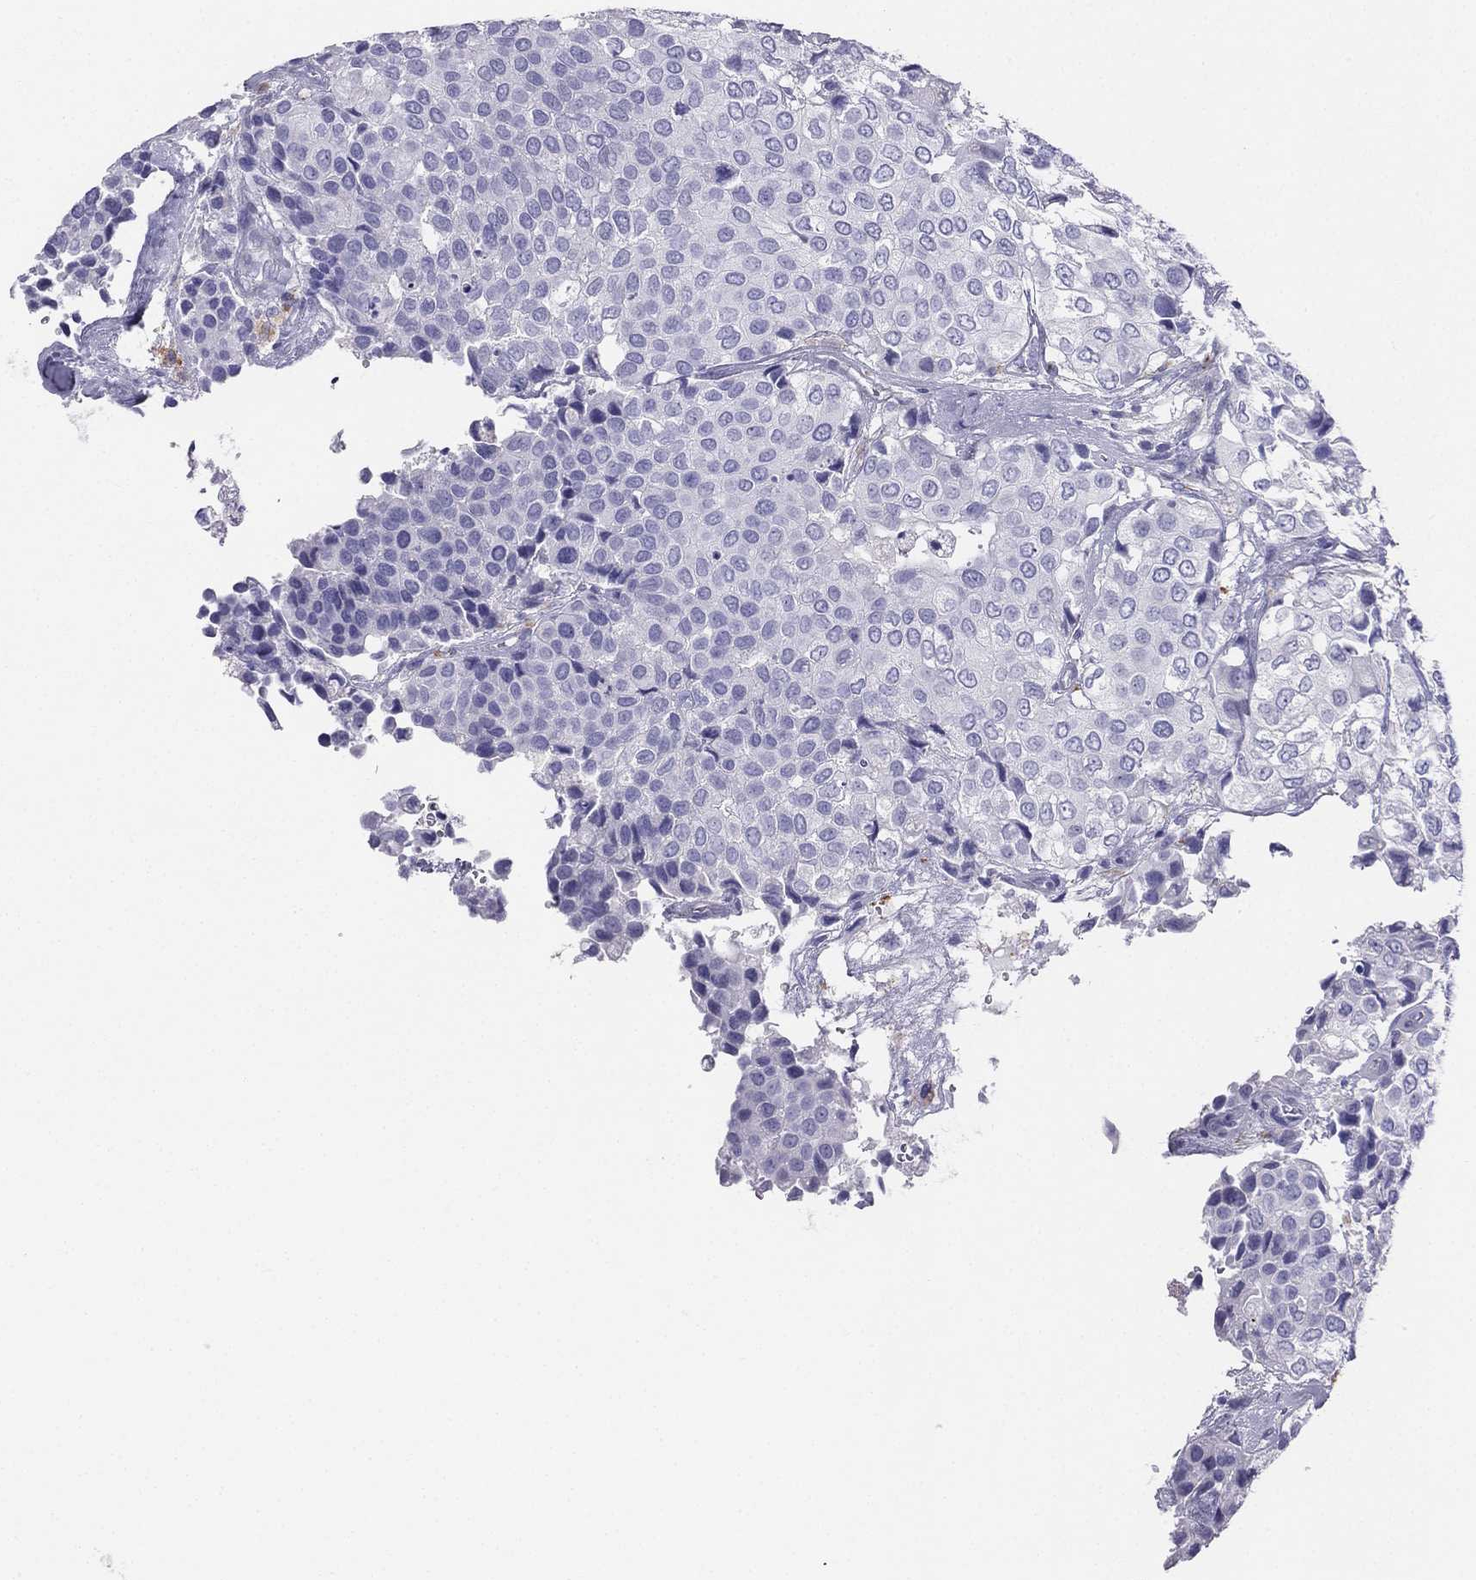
{"staining": {"intensity": "negative", "quantity": "none", "location": "none"}, "tissue": "urothelial cancer", "cell_type": "Tumor cells", "image_type": "cancer", "snomed": [{"axis": "morphology", "description": "Urothelial carcinoma, High grade"}, {"axis": "topography", "description": "Urinary bladder"}], "caption": "Immunohistochemical staining of human high-grade urothelial carcinoma displays no significant staining in tumor cells.", "gene": "ALOXE3", "patient": {"sex": "male", "age": 73}}